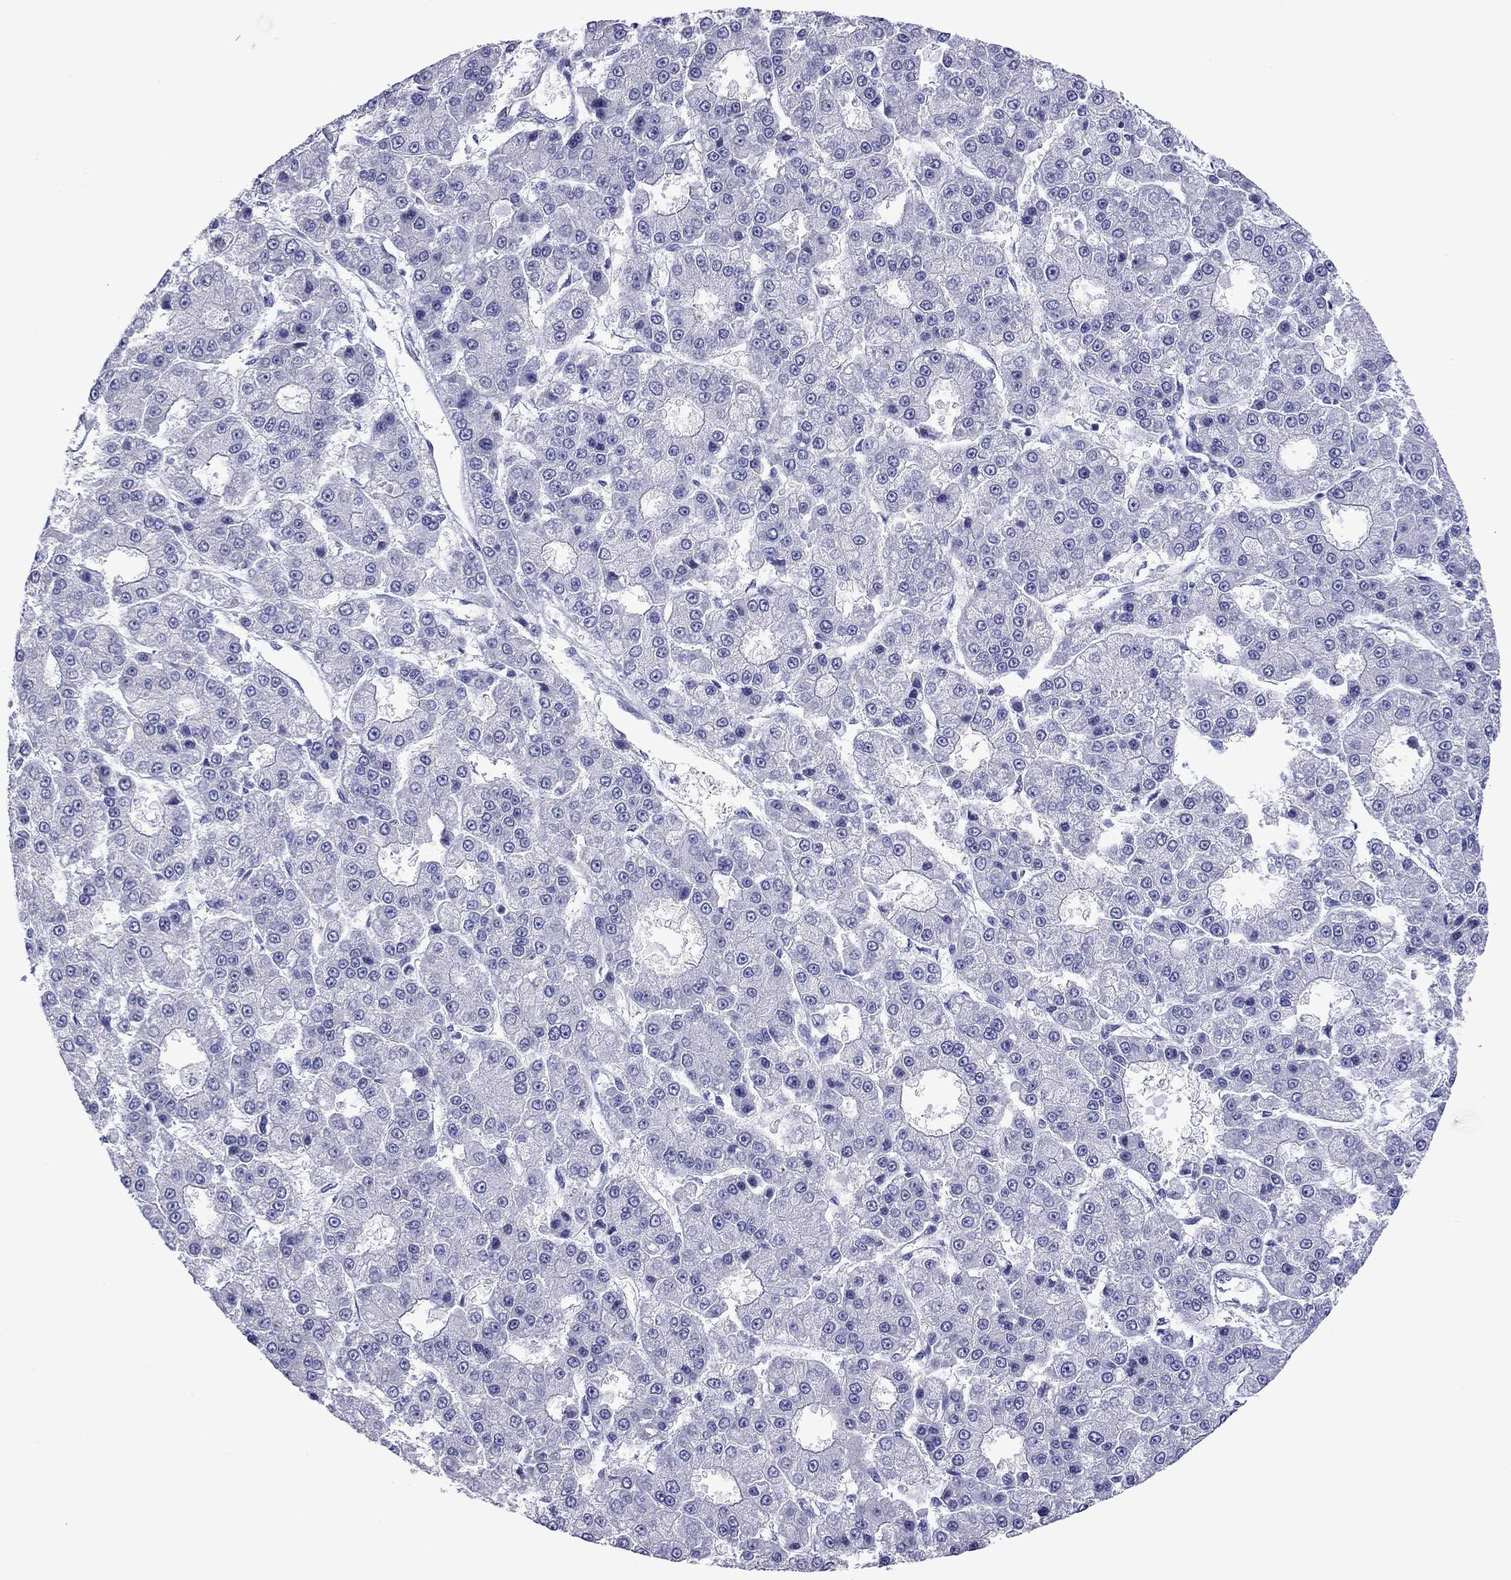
{"staining": {"intensity": "negative", "quantity": "none", "location": "none"}, "tissue": "liver cancer", "cell_type": "Tumor cells", "image_type": "cancer", "snomed": [{"axis": "morphology", "description": "Carcinoma, Hepatocellular, NOS"}, {"axis": "topography", "description": "Liver"}], "caption": "This micrograph is of liver hepatocellular carcinoma stained with immunohistochemistry to label a protein in brown with the nuclei are counter-stained blue. There is no expression in tumor cells.", "gene": "KIAA2012", "patient": {"sex": "male", "age": 70}}